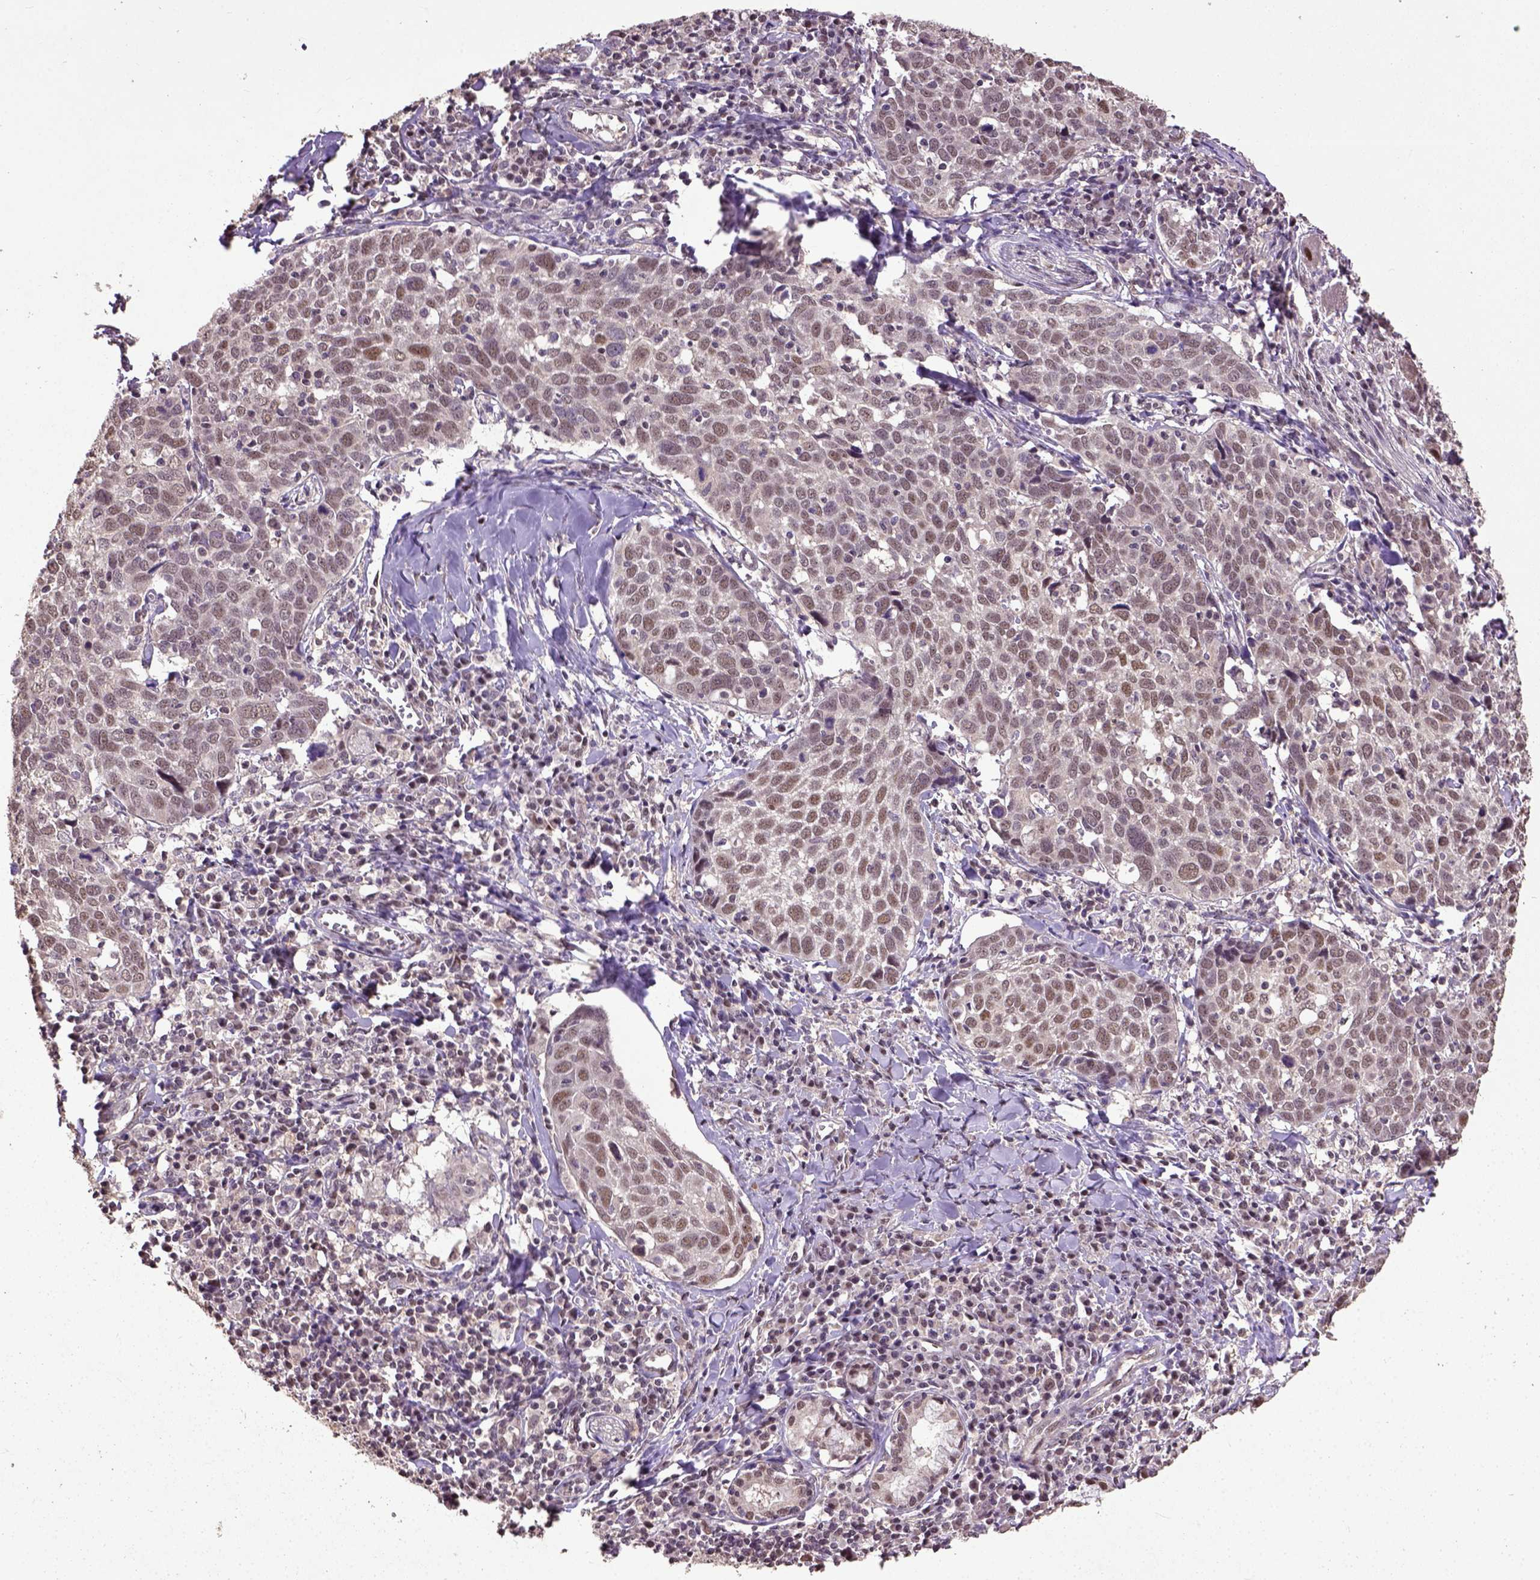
{"staining": {"intensity": "moderate", "quantity": ">75%", "location": "nuclear"}, "tissue": "lung cancer", "cell_type": "Tumor cells", "image_type": "cancer", "snomed": [{"axis": "morphology", "description": "Squamous cell carcinoma, NOS"}, {"axis": "topography", "description": "Lung"}], "caption": "Brown immunohistochemical staining in squamous cell carcinoma (lung) displays moderate nuclear positivity in approximately >75% of tumor cells.", "gene": "UBA3", "patient": {"sex": "male", "age": 57}}